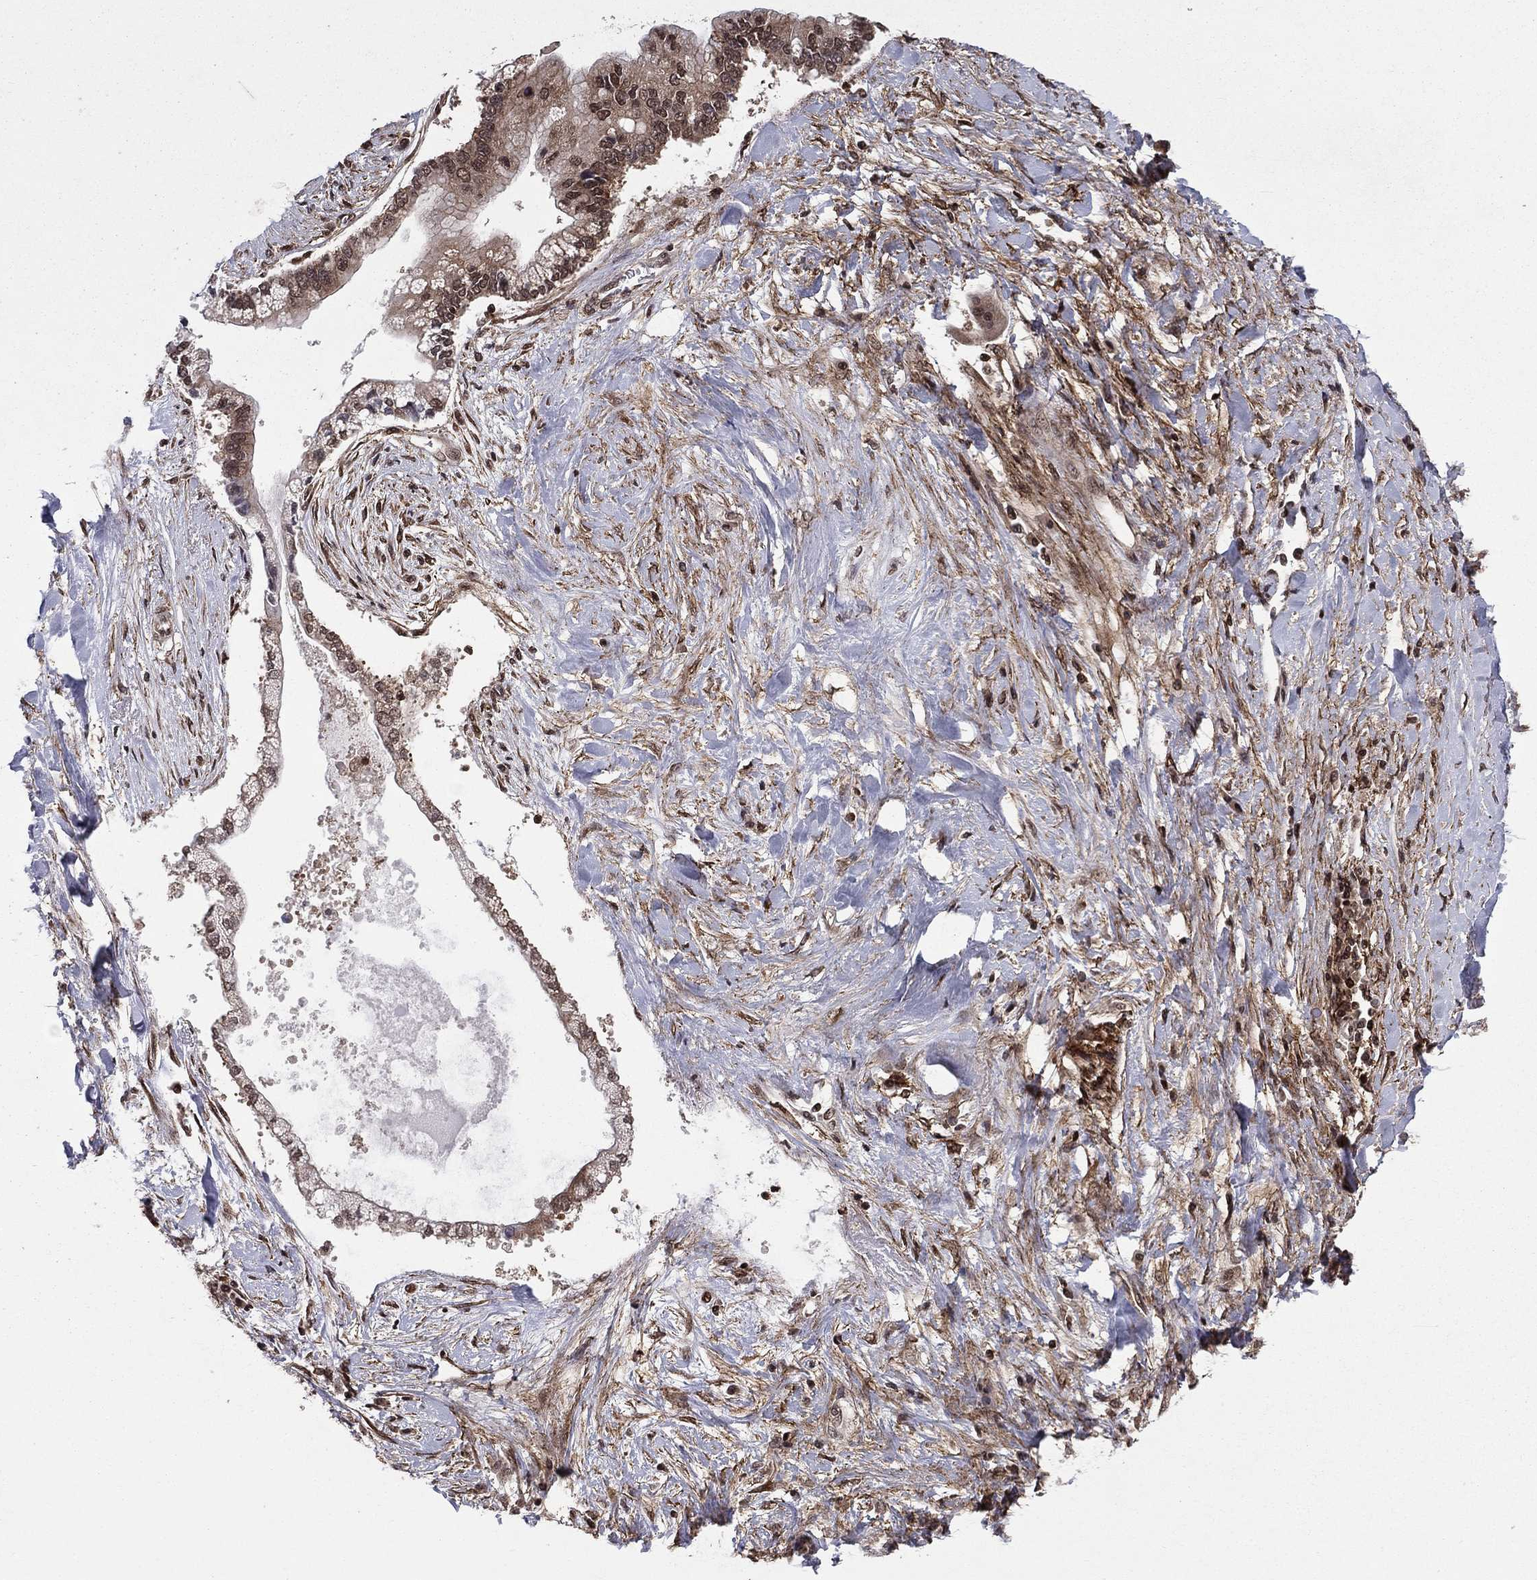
{"staining": {"intensity": "moderate", "quantity": "25%-75%", "location": "nuclear"}, "tissue": "liver cancer", "cell_type": "Tumor cells", "image_type": "cancer", "snomed": [{"axis": "morphology", "description": "Cholangiocarcinoma"}, {"axis": "topography", "description": "Liver"}], "caption": "Protein expression analysis of liver cholangiocarcinoma demonstrates moderate nuclear positivity in approximately 25%-75% of tumor cells. (IHC, brightfield microscopy, high magnification).", "gene": "SSX2IP", "patient": {"sex": "male", "age": 50}}